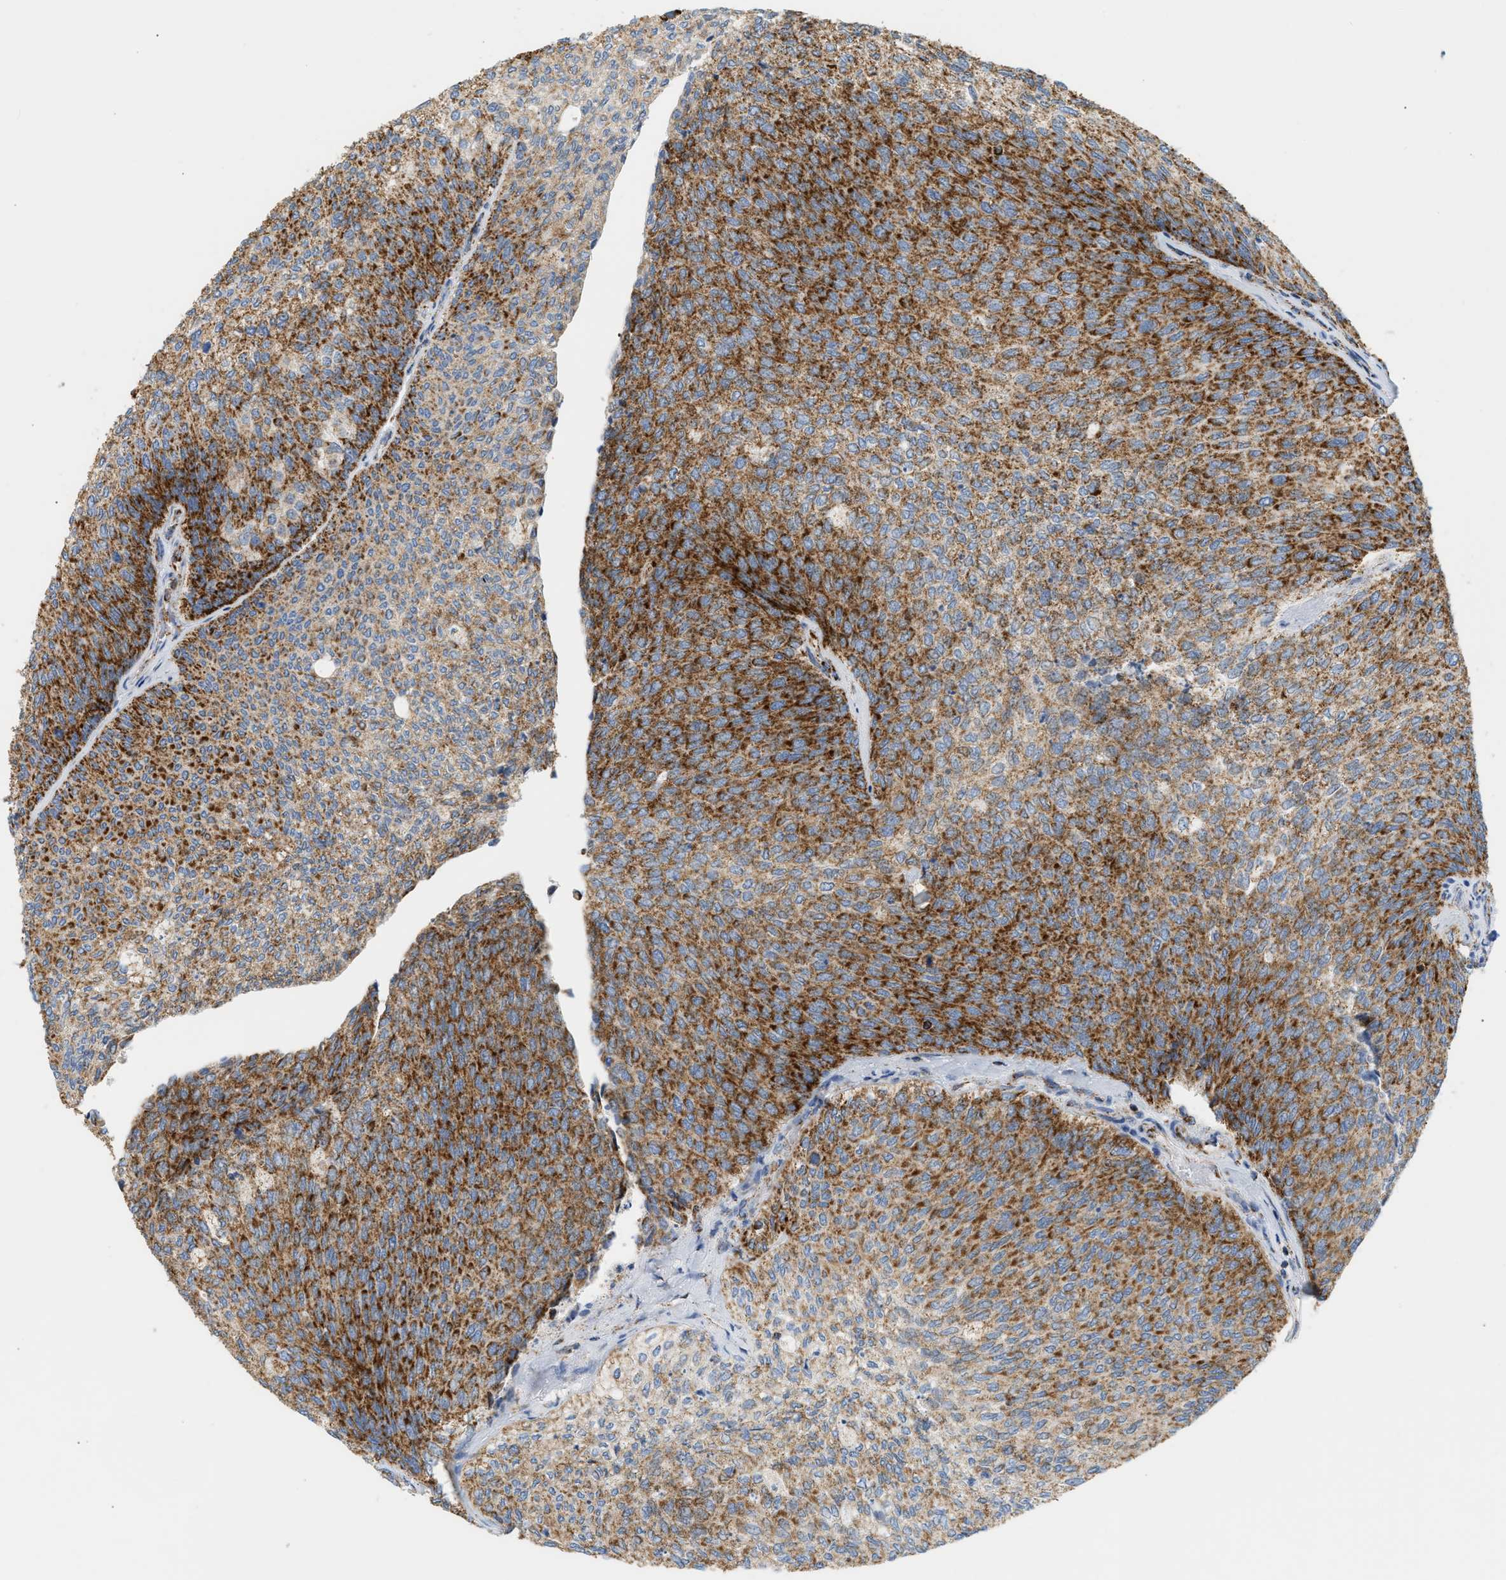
{"staining": {"intensity": "strong", "quantity": ">75%", "location": "cytoplasmic/membranous"}, "tissue": "urothelial cancer", "cell_type": "Tumor cells", "image_type": "cancer", "snomed": [{"axis": "morphology", "description": "Urothelial carcinoma, Low grade"}, {"axis": "topography", "description": "Urinary bladder"}], "caption": "The image exhibits immunohistochemical staining of urothelial cancer. There is strong cytoplasmic/membranous positivity is appreciated in about >75% of tumor cells.", "gene": "OGDH", "patient": {"sex": "female", "age": 79}}